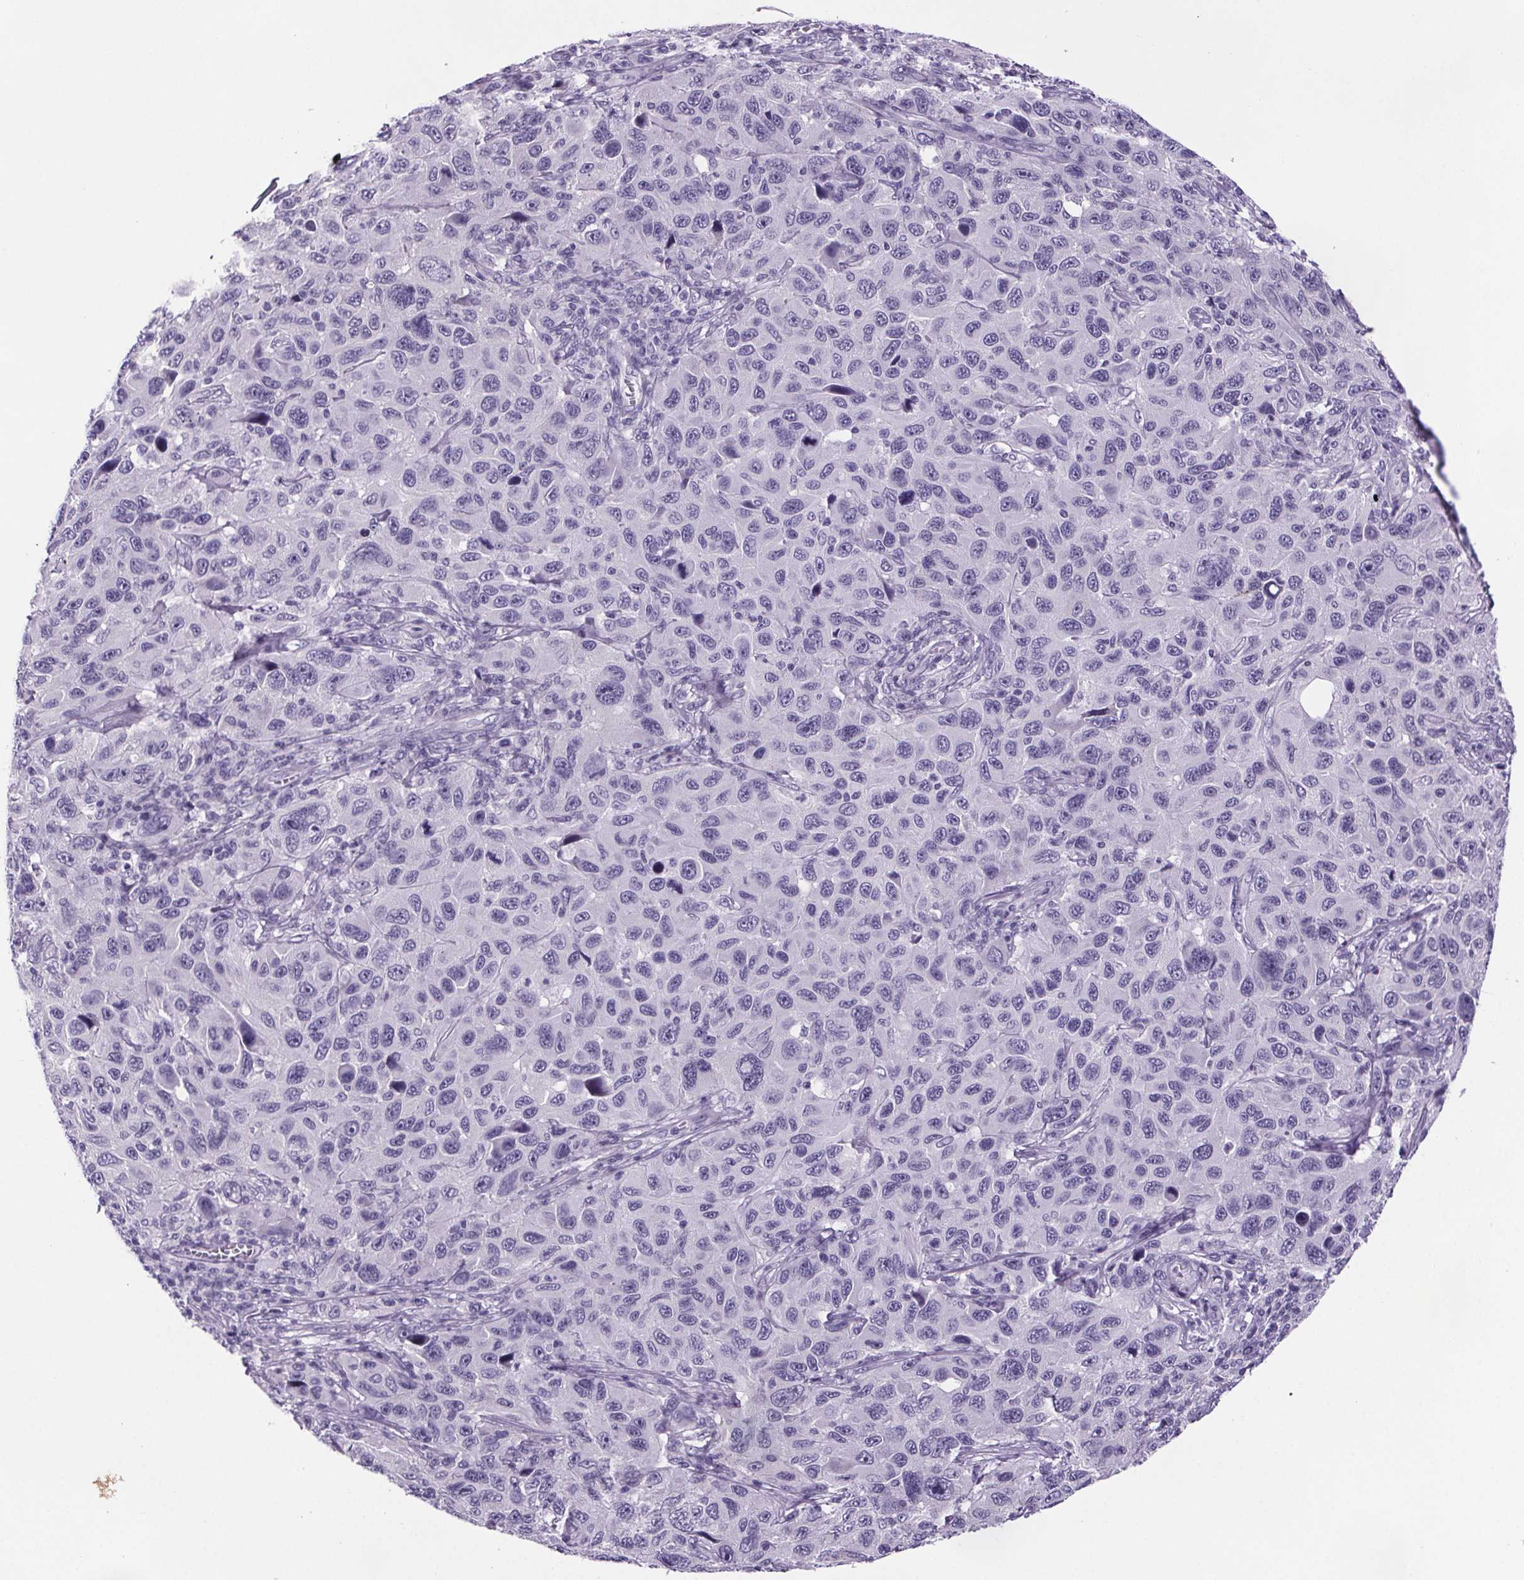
{"staining": {"intensity": "negative", "quantity": "none", "location": "none"}, "tissue": "melanoma", "cell_type": "Tumor cells", "image_type": "cancer", "snomed": [{"axis": "morphology", "description": "Malignant melanoma, NOS"}, {"axis": "topography", "description": "Skin"}], "caption": "The histopathology image demonstrates no staining of tumor cells in melanoma. (DAB immunohistochemistry visualized using brightfield microscopy, high magnification).", "gene": "CUBN", "patient": {"sex": "male", "age": 53}}